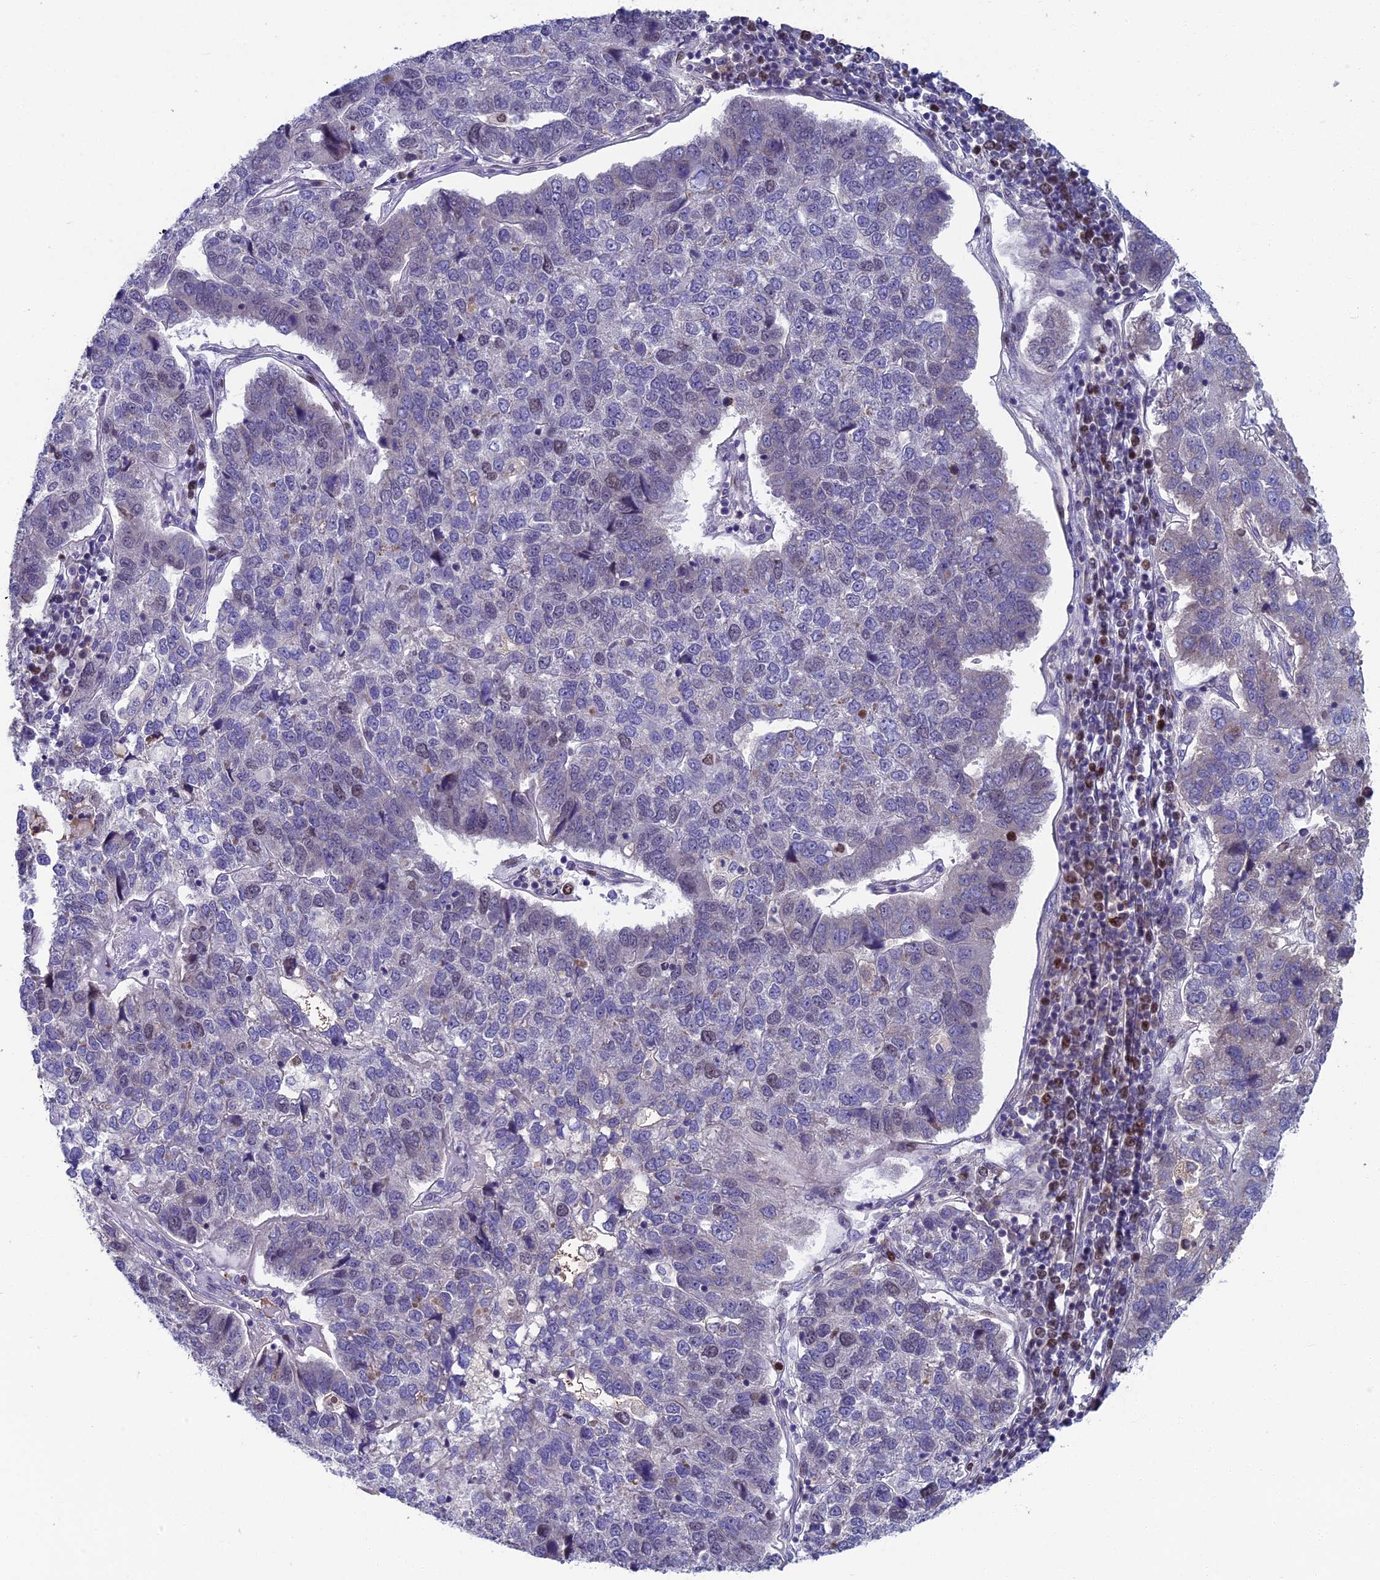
{"staining": {"intensity": "weak", "quantity": "<25%", "location": "nuclear"}, "tissue": "pancreatic cancer", "cell_type": "Tumor cells", "image_type": "cancer", "snomed": [{"axis": "morphology", "description": "Adenocarcinoma, NOS"}, {"axis": "topography", "description": "Pancreas"}], "caption": "Tumor cells are negative for protein expression in human pancreatic cancer (adenocarcinoma).", "gene": "LIG1", "patient": {"sex": "female", "age": 61}}